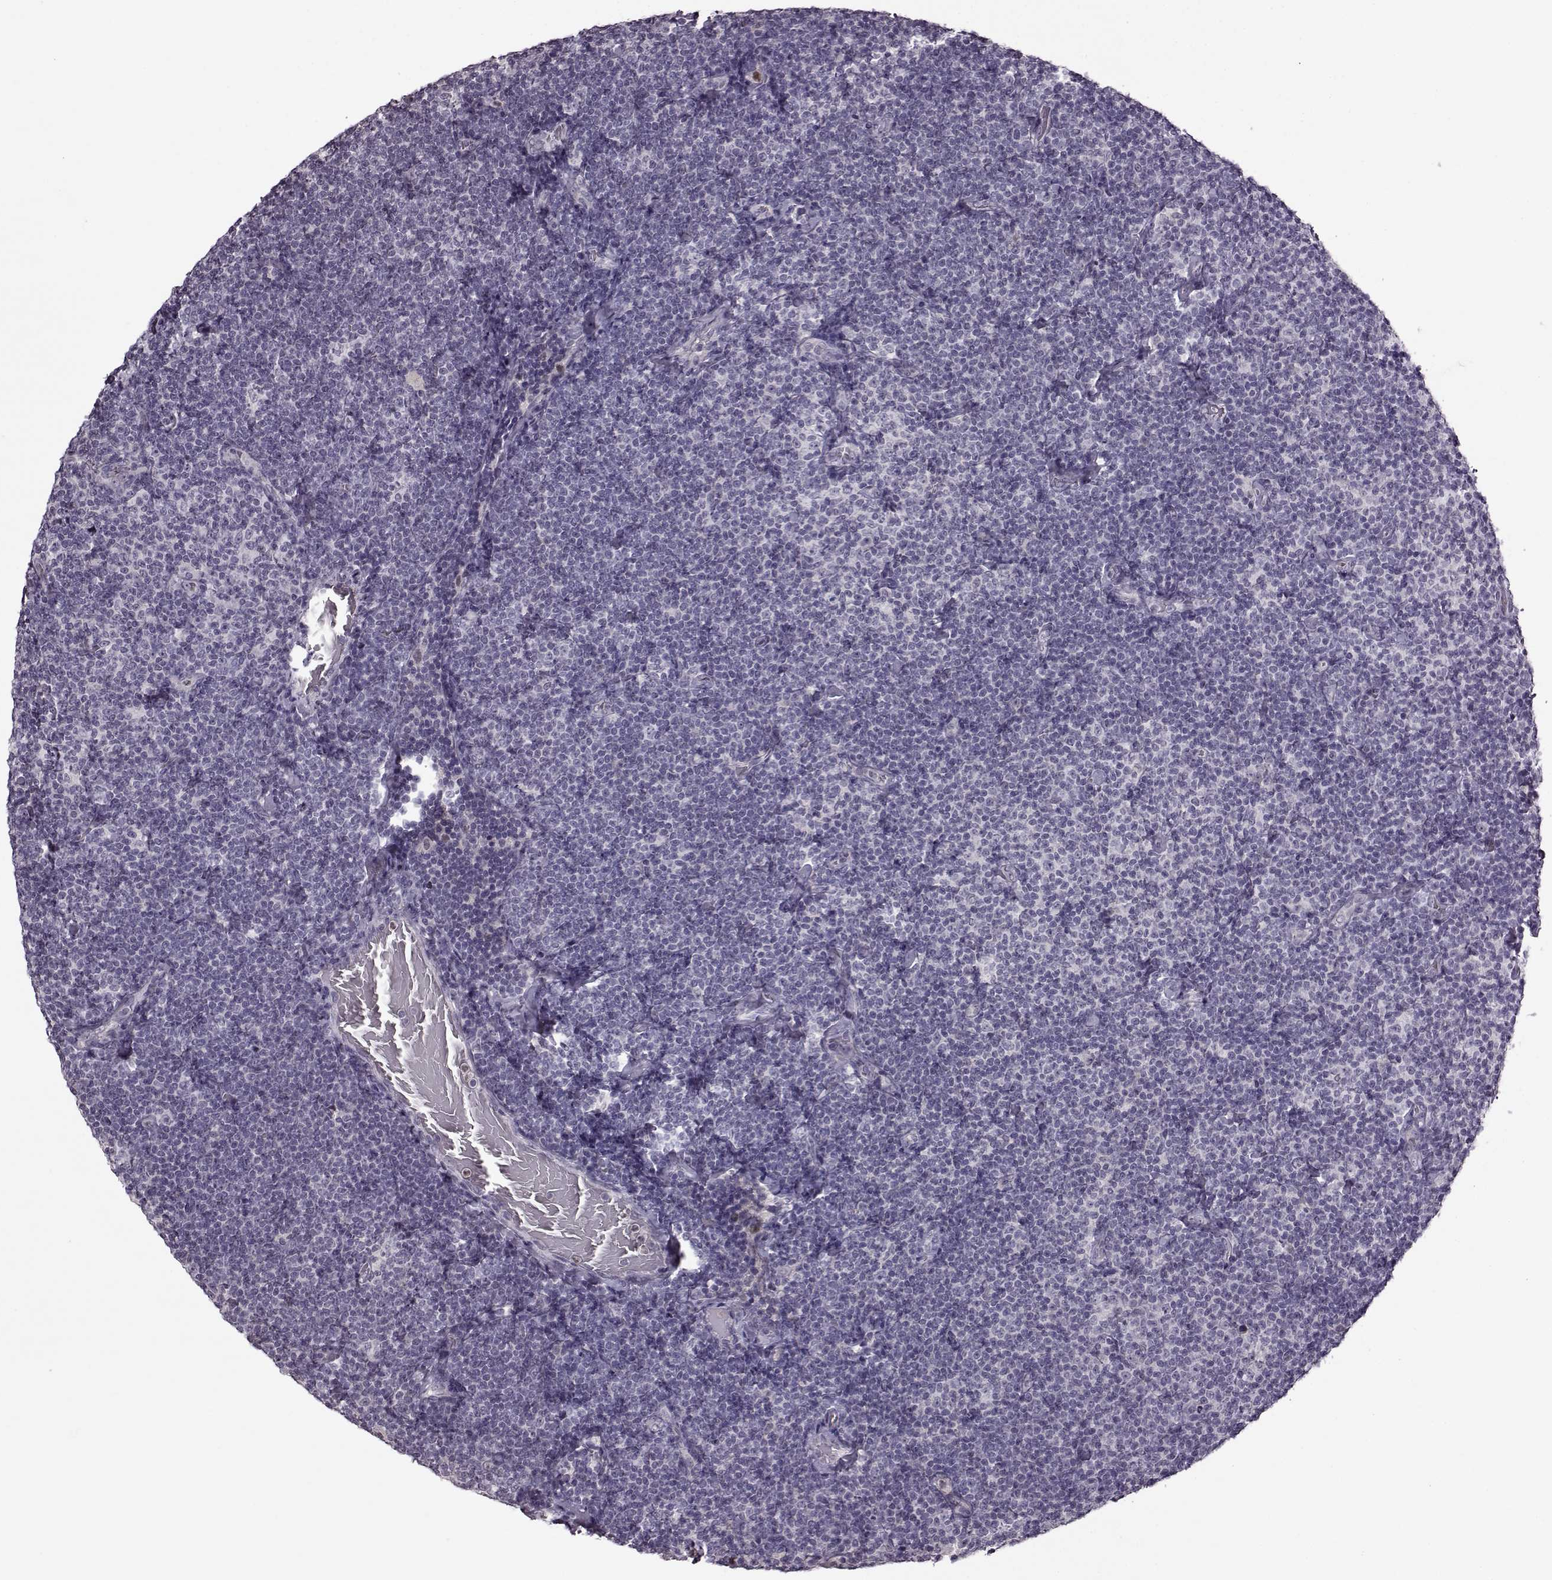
{"staining": {"intensity": "negative", "quantity": "none", "location": "none"}, "tissue": "lymphoma", "cell_type": "Tumor cells", "image_type": "cancer", "snomed": [{"axis": "morphology", "description": "Malignant lymphoma, non-Hodgkin's type, Low grade"}, {"axis": "topography", "description": "Lymph node"}], "caption": "DAB immunohistochemical staining of lymphoma displays no significant staining in tumor cells.", "gene": "CNGA3", "patient": {"sex": "male", "age": 81}}